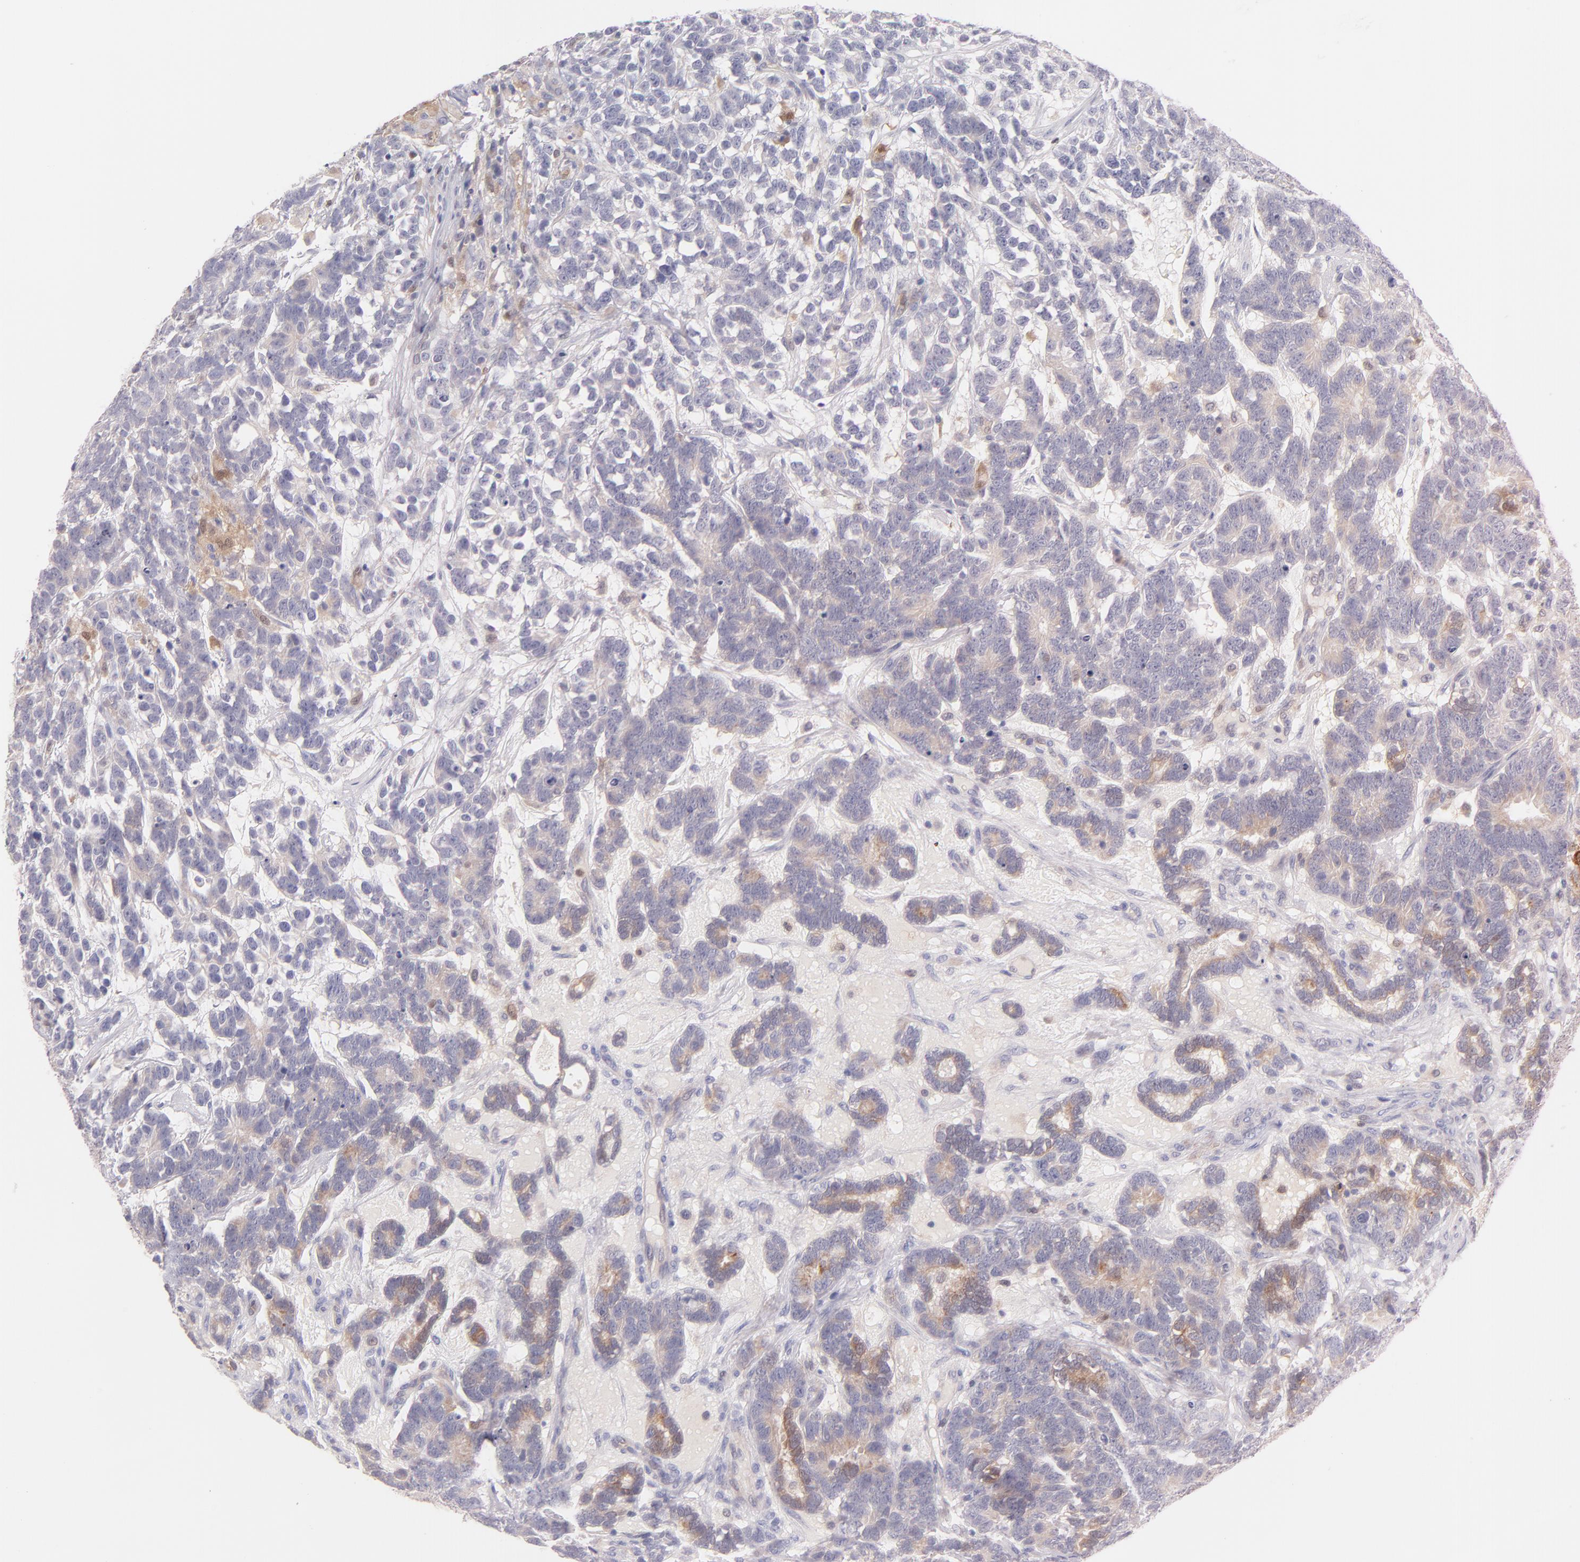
{"staining": {"intensity": "weak", "quantity": "25%-75%", "location": "cytoplasmic/membranous"}, "tissue": "testis cancer", "cell_type": "Tumor cells", "image_type": "cancer", "snomed": [{"axis": "morphology", "description": "Carcinoma, Embryonal, NOS"}, {"axis": "topography", "description": "Testis"}], "caption": "The image demonstrates a brown stain indicating the presence of a protein in the cytoplasmic/membranous of tumor cells in testis embryonal carcinoma.", "gene": "BID", "patient": {"sex": "male", "age": 26}}